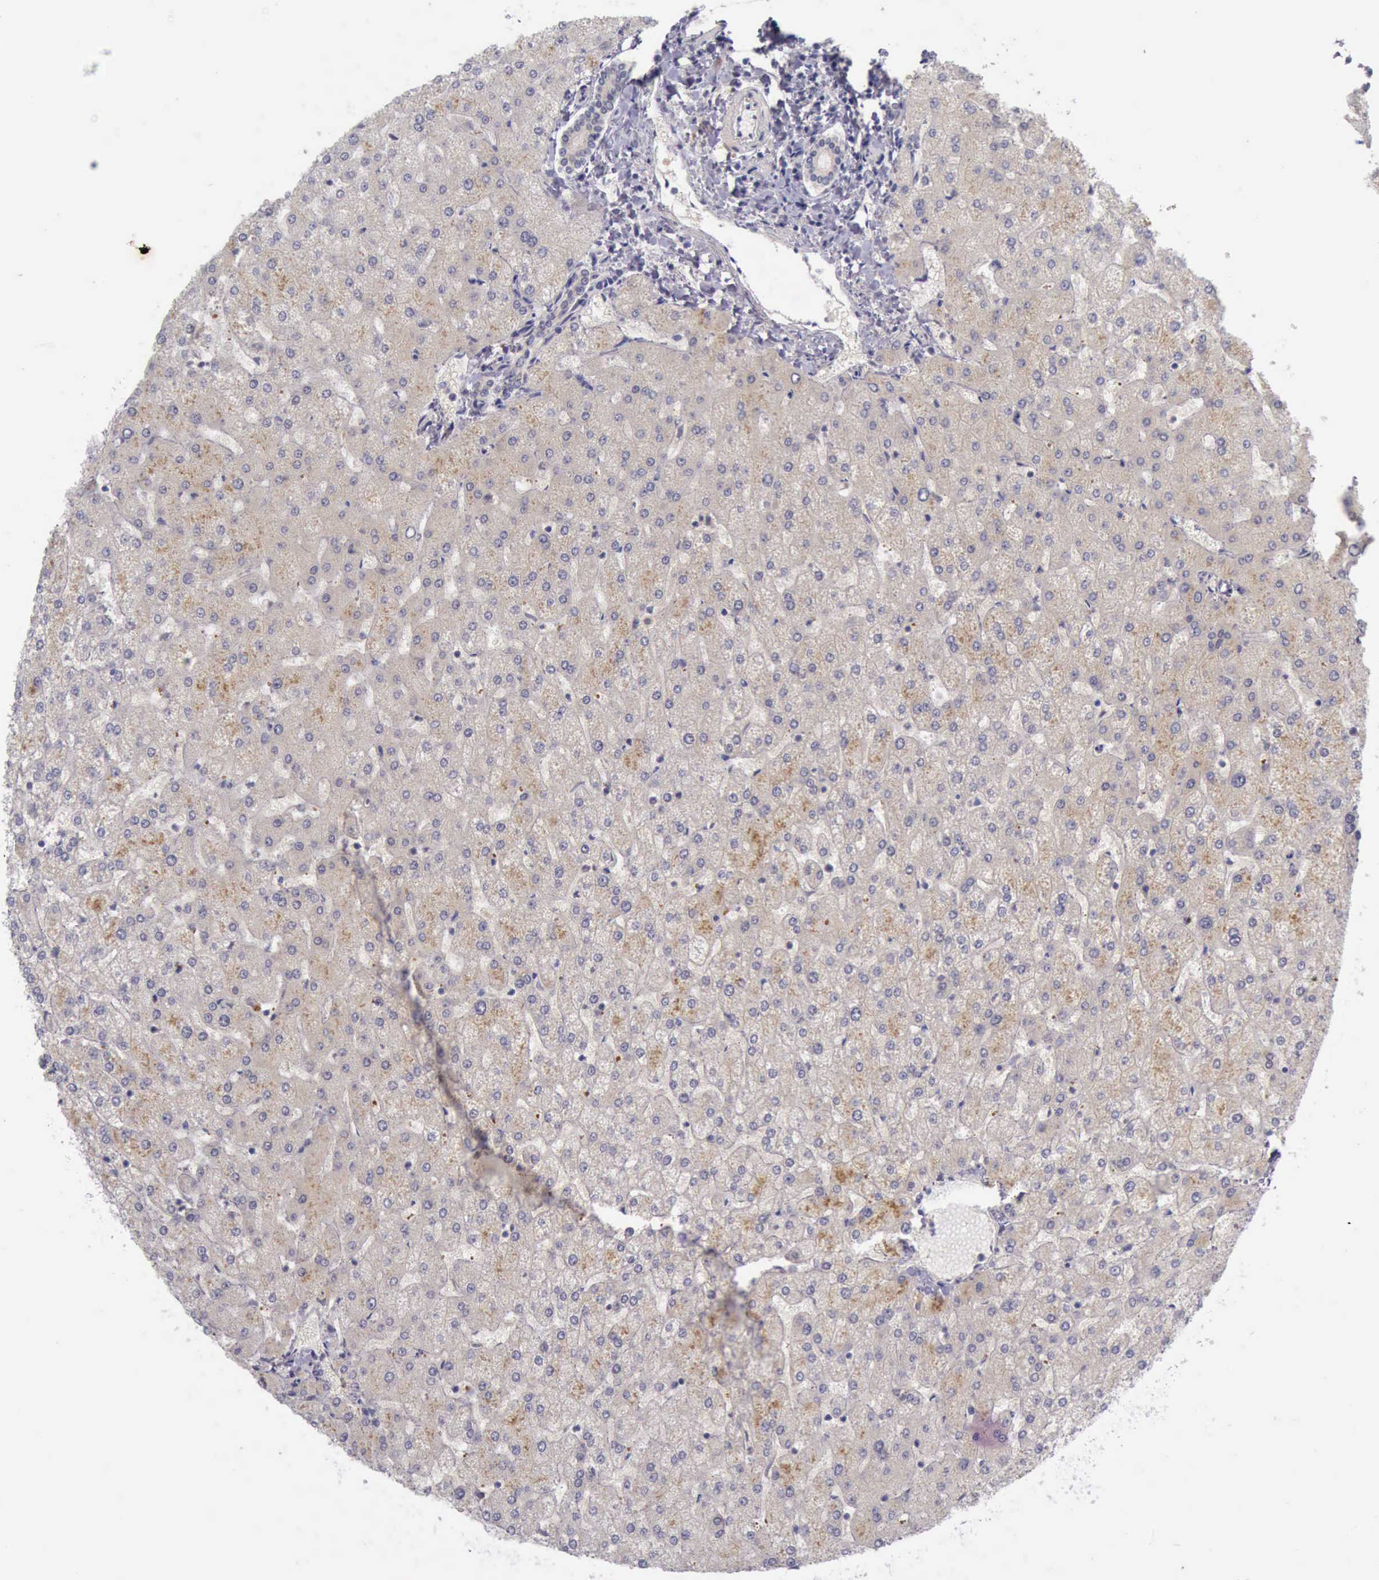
{"staining": {"intensity": "negative", "quantity": "none", "location": "none"}, "tissue": "liver", "cell_type": "Cholangiocytes", "image_type": "normal", "snomed": [{"axis": "morphology", "description": "Normal tissue, NOS"}, {"axis": "topography", "description": "Liver"}], "caption": "Photomicrograph shows no protein staining in cholangiocytes of normal liver. (DAB IHC visualized using brightfield microscopy, high magnification).", "gene": "ARNT2", "patient": {"sex": "female", "age": 32}}